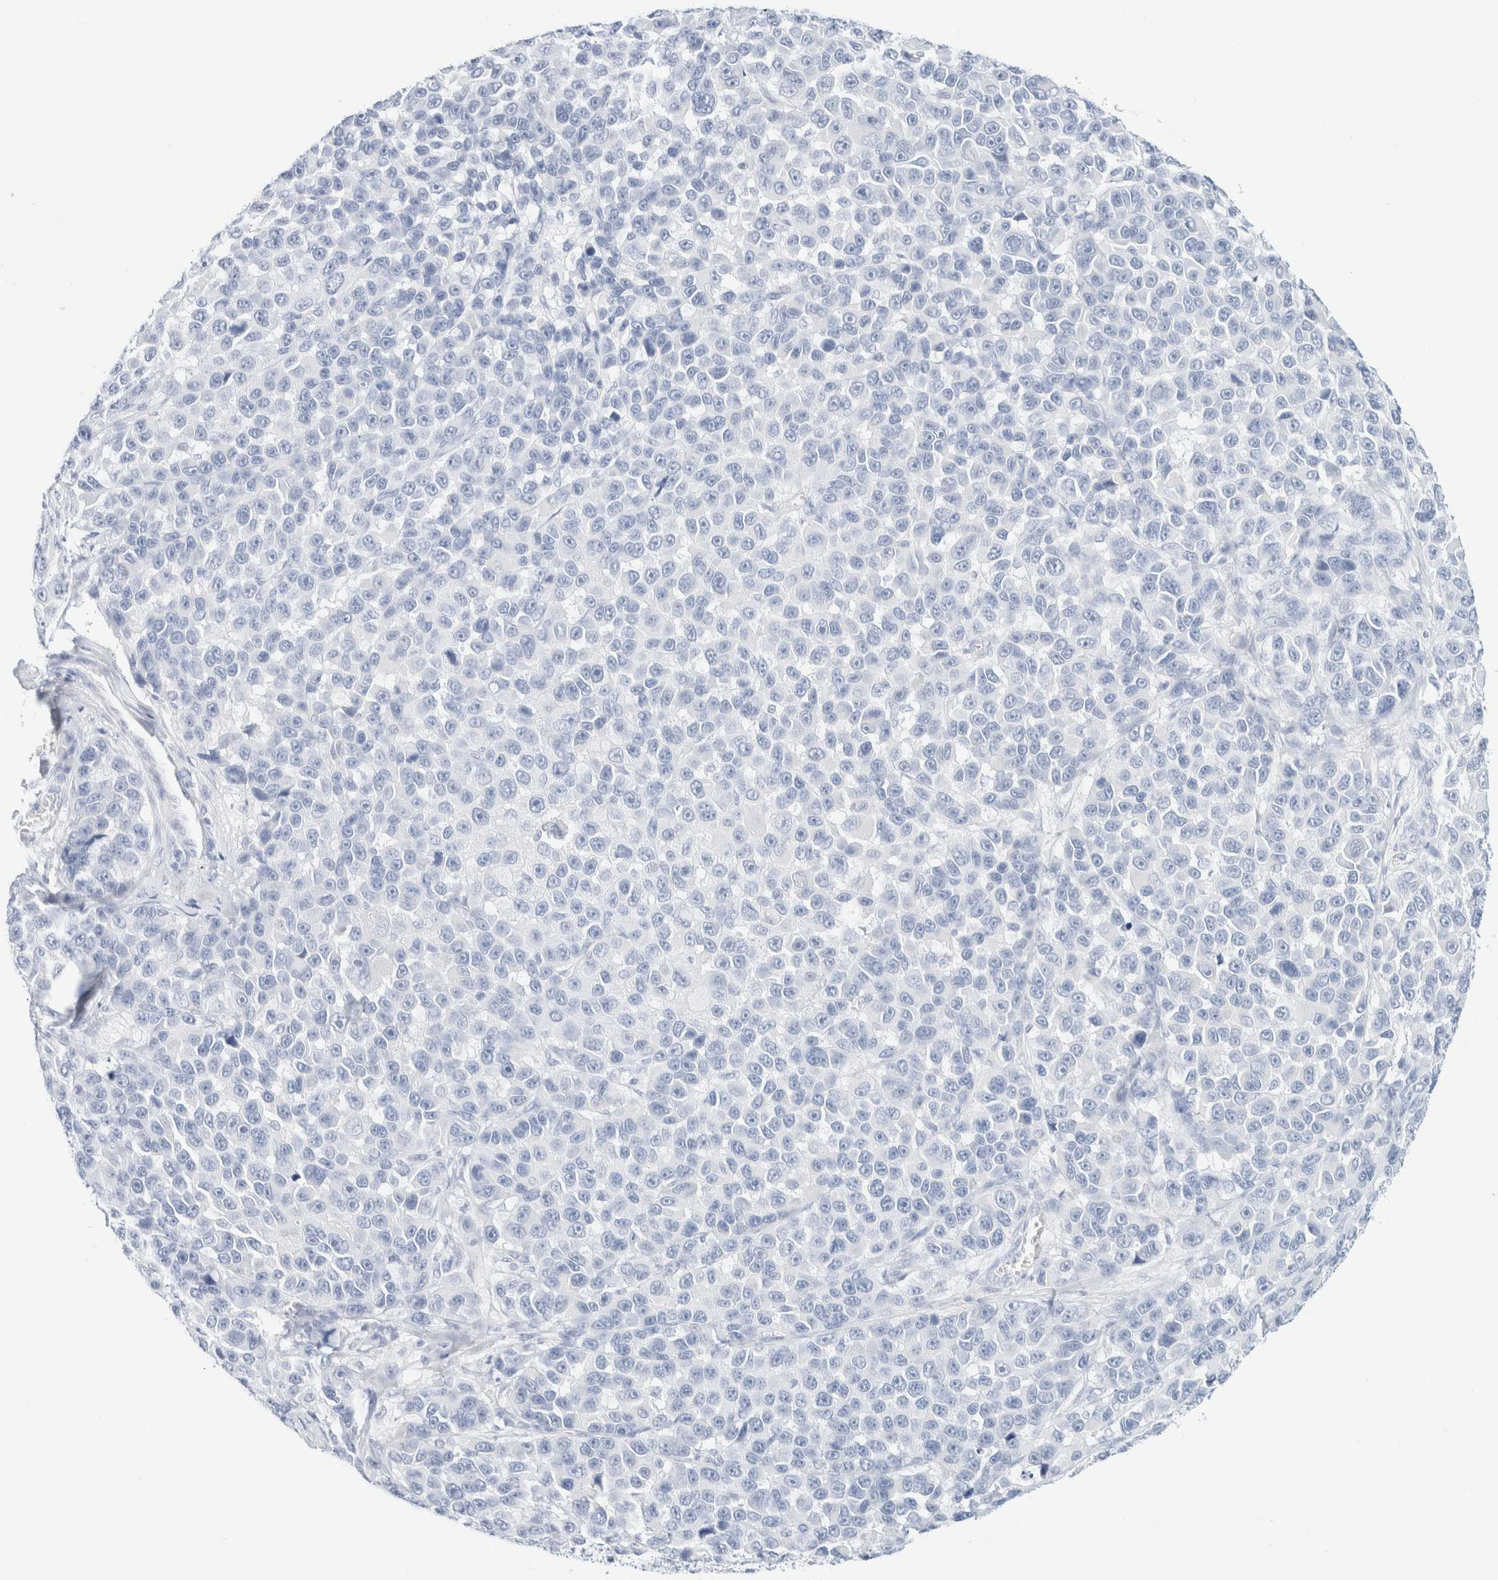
{"staining": {"intensity": "negative", "quantity": "none", "location": "none"}, "tissue": "melanoma", "cell_type": "Tumor cells", "image_type": "cancer", "snomed": [{"axis": "morphology", "description": "Malignant melanoma, NOS"}, {"axis": "topography", "description": "Skin"}], "caption": "Malignant melanoma was stained to show a protein in brown. There is no significant positivity in tumor cells. Nuclei are stained in blue.", "gene": "KRT20", "patient": {"sex": "male", "age": 53}}